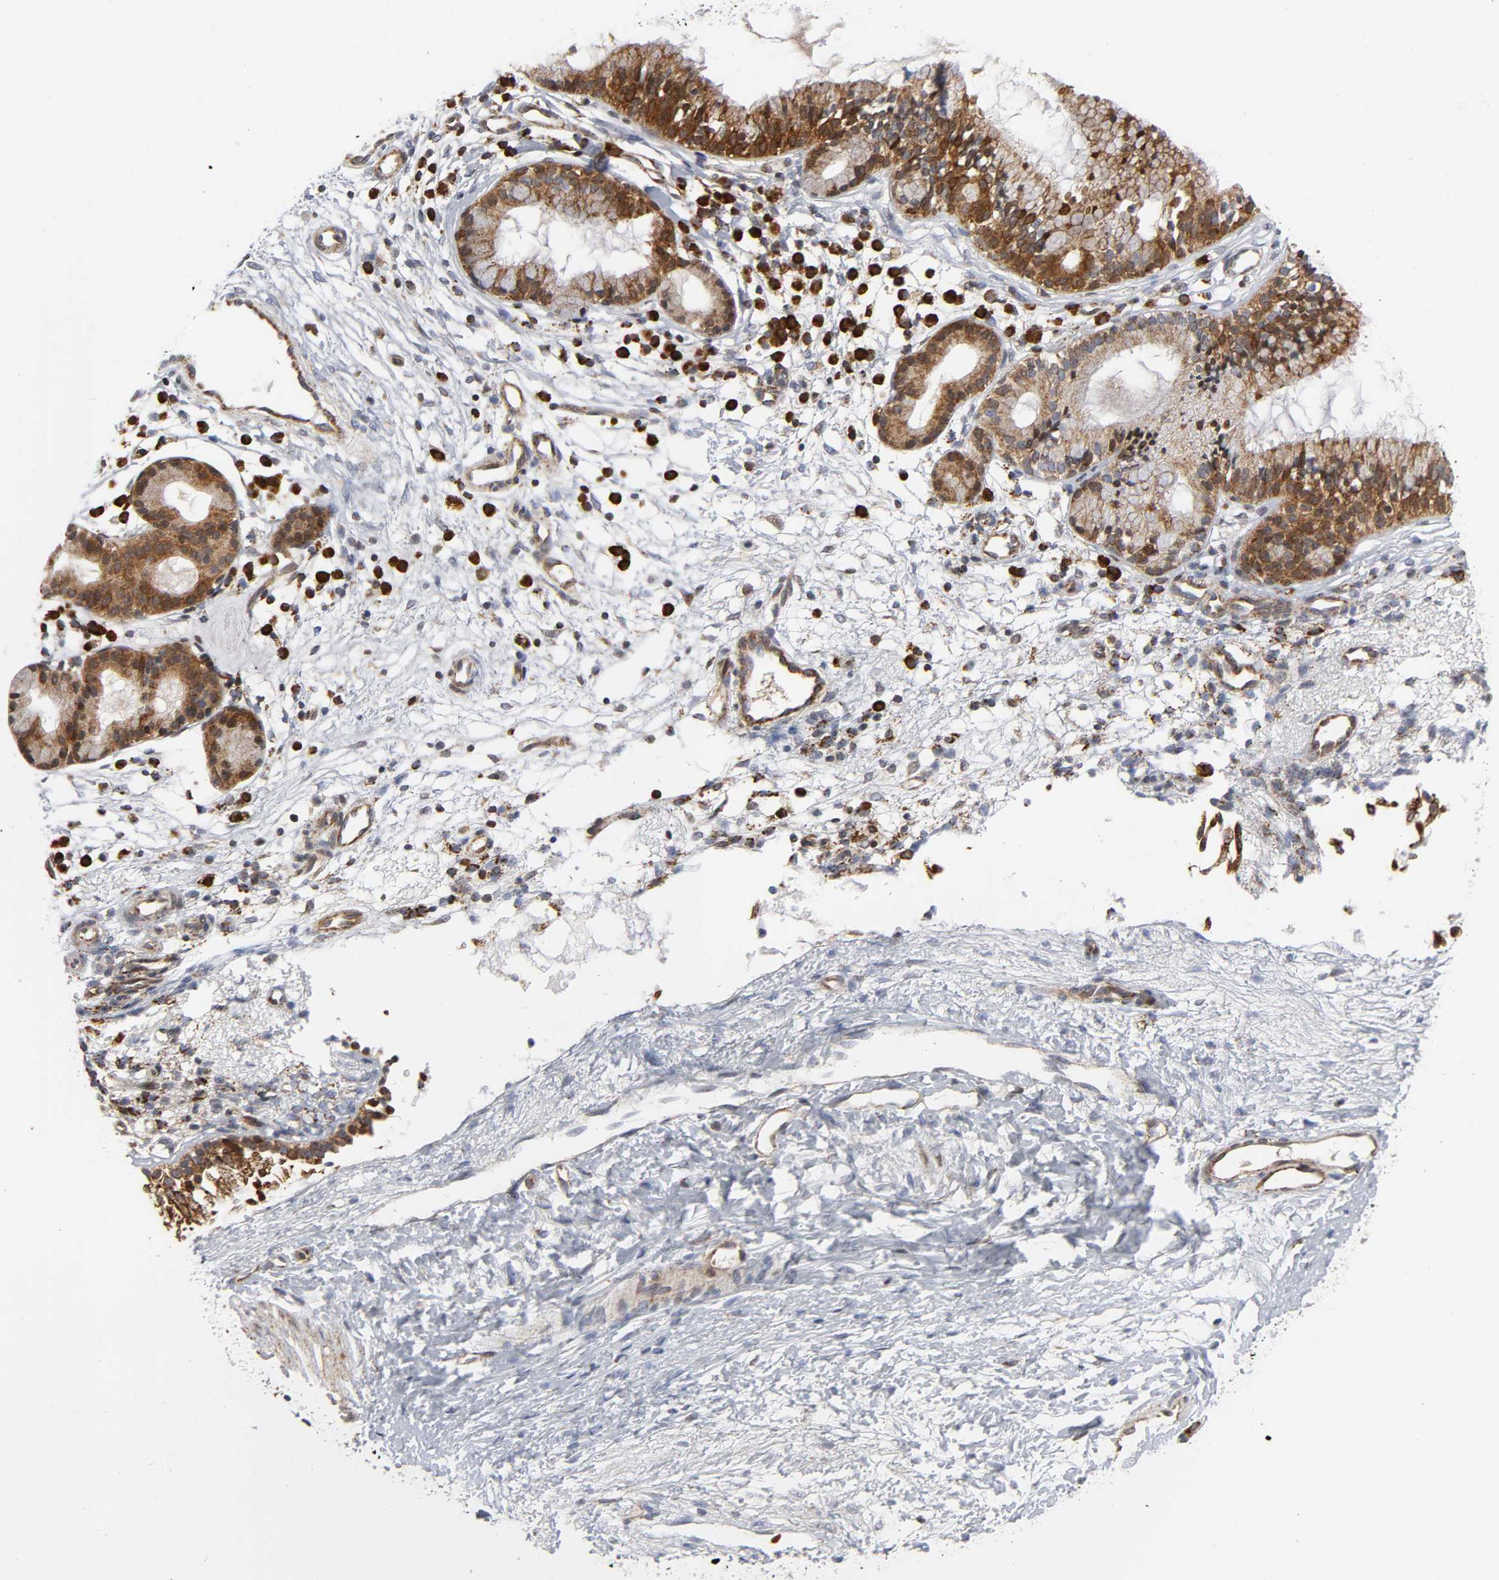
{"staining": {"intensity": "strong", "quantity": ">75%", "location": "cytoplasmic/membranous"}, "tissue": "nasopharynx", "cell_type": "Respiratory epithelial cells", "image_type": "normal", "snomed": [{"axis": "morphology", "description": "Normal tissue, NOS"}, {"axis": "topography", "description": "Nasopharynx"}], "caption": "An immunohistochemistry (IHC) image of normal tissue is shown. Protein staining in brown labels strong cytoplasmic/membranous positivity in nasopharynx within respiratory epithelial cells. The staining is performed using DAB brown chromogen to label protein expression. The nuclei are counter-stained blue using hematoxylin.", "gene": "CYCS", "patient": {"sex": "male", "age": 21}}